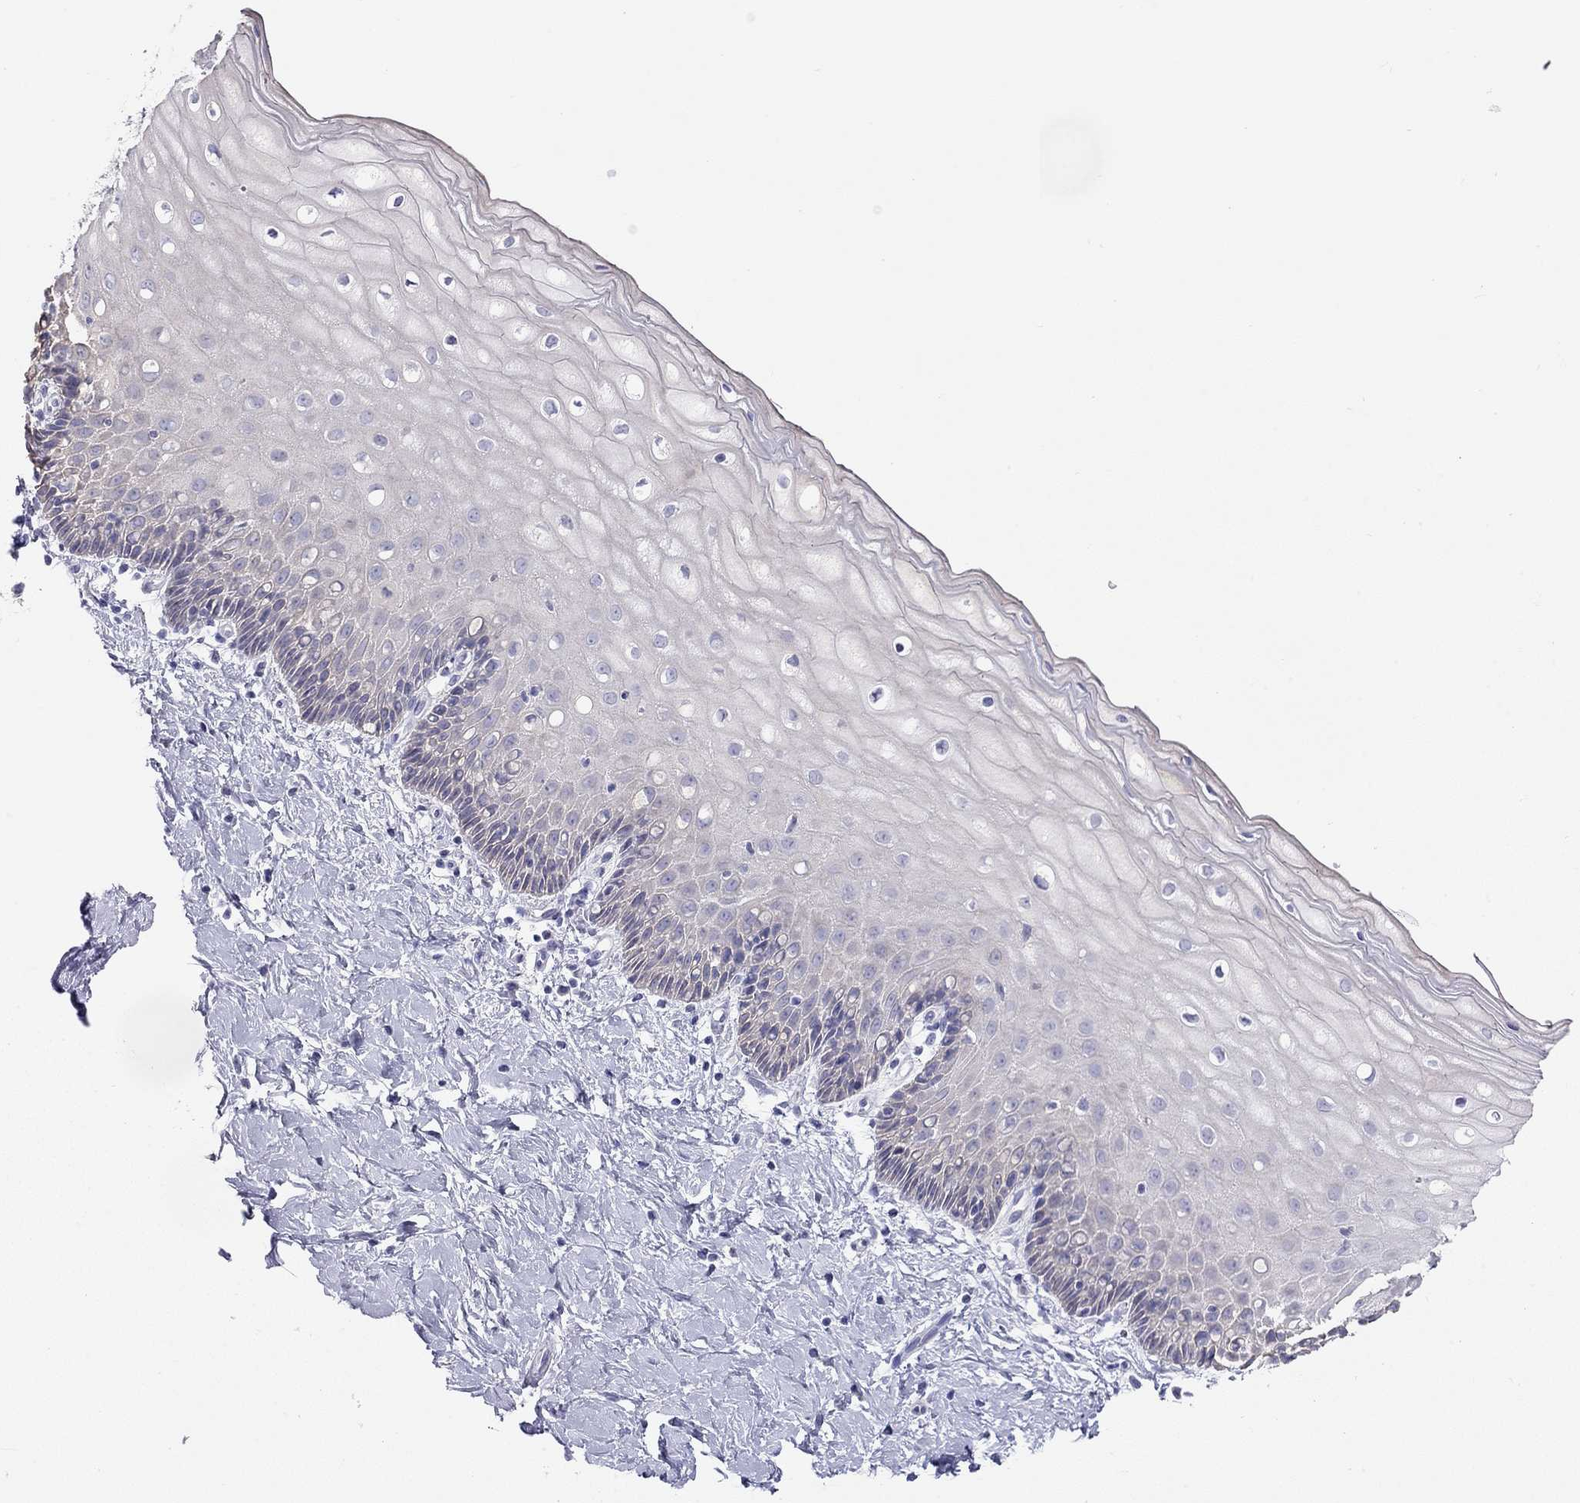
{"staining": {"intensity": "negative", "quantity": "none", "location": "none"}, "tissue": "cervix", "cell_type": "Glandular cells", "image_type": "normal", "snomed": [{"axis": "morphology", "description": "Normal tissue, NOS"}, {"axis": "topography", "description": "Cervix"}], "caption": "The photomicrograph displays no staining of glandular cells in benign cervix. The staining is performed using DAB (3,3'-diaminobenzidine) brown chromogen with nuclei counter-stained in using hematoxylin.", "gene": "KCNV2", "patient": {"sex": "female", "age": 37}}